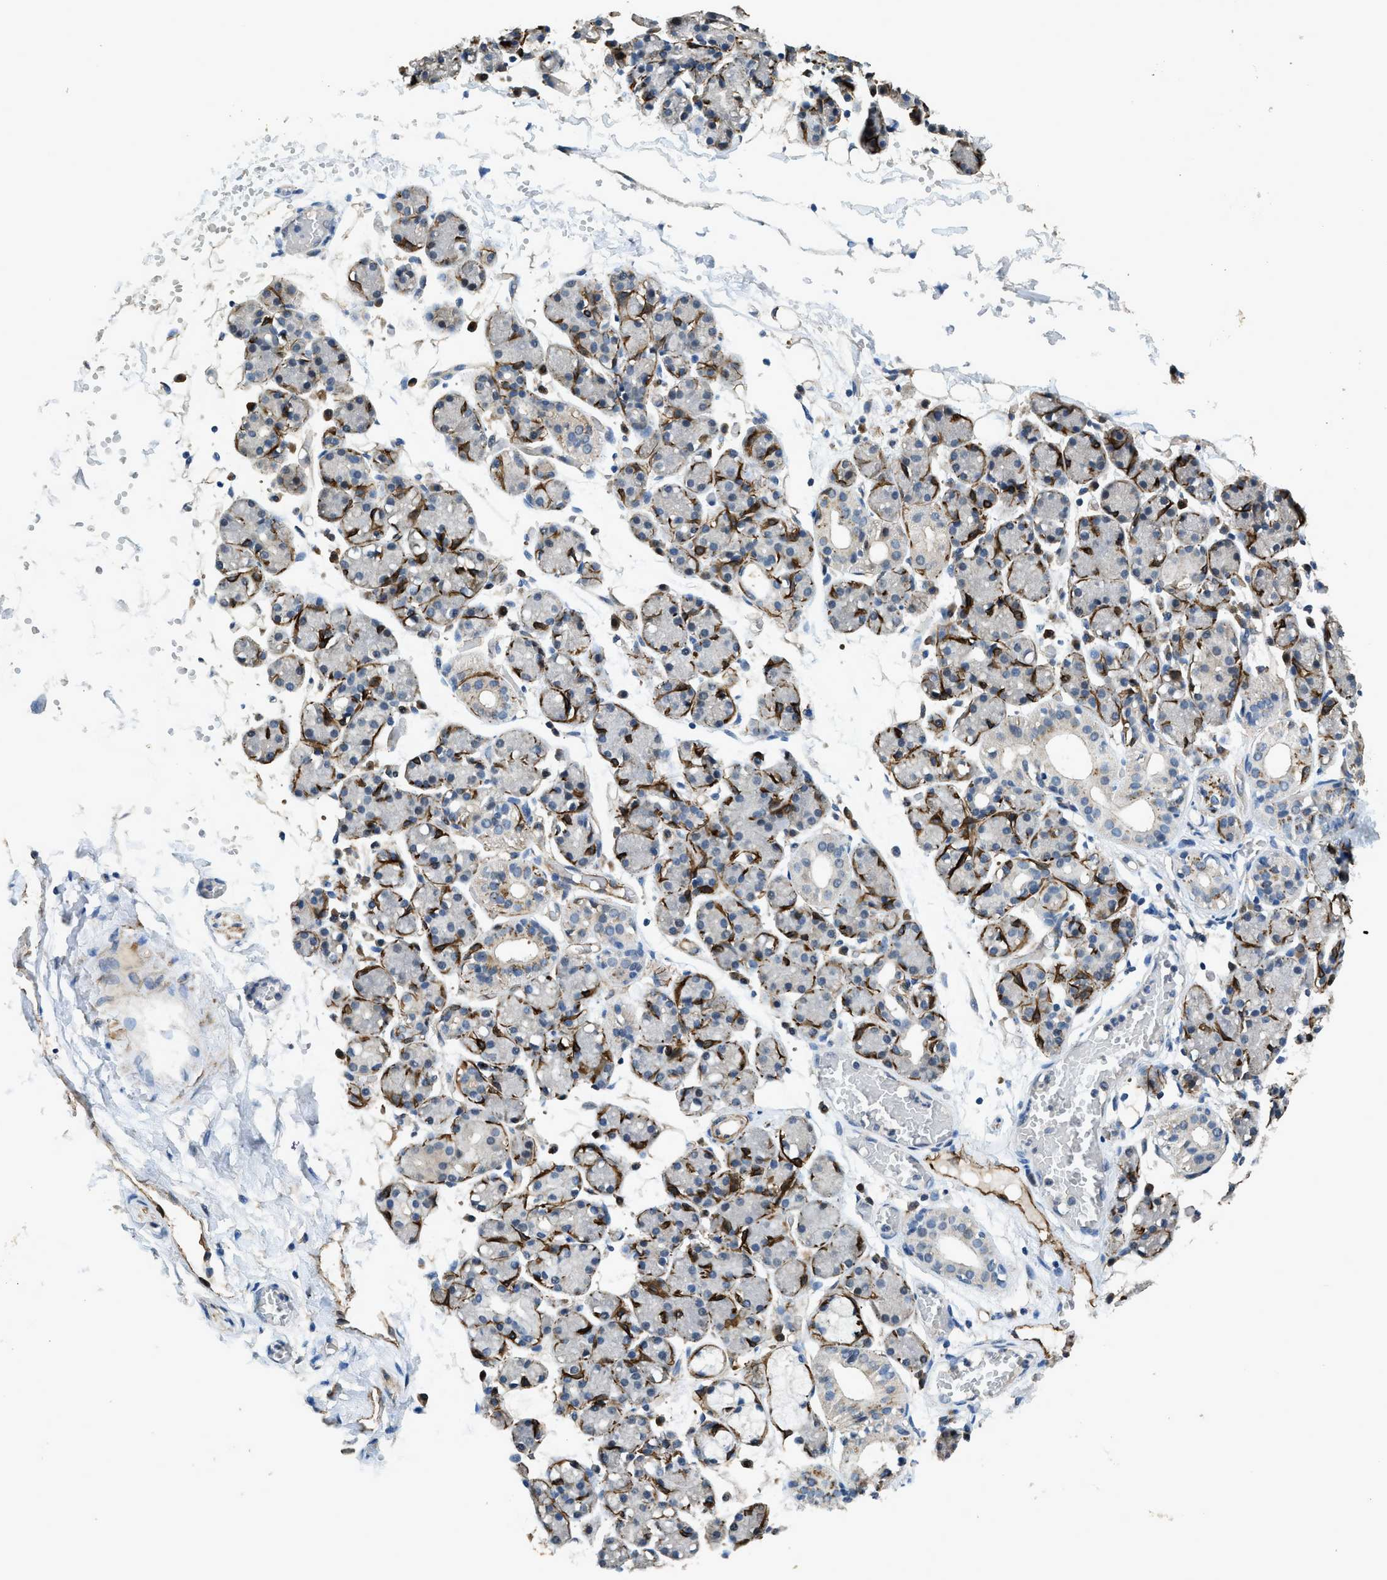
{"staining": {"intensity": "negative", "quantity": "none", "location": "none"}, "tissue": "salivary gland", "cell_type": "Glandular cells", "image_type": "normal", "snomed": [{"axis": "morphology", "description": "Normal tissue, NOS"}, {"axis": "topography", "description": "Salivary gland"}], "caption": "Human salivary gland stained for a protein using immunohistochemistry demonstrates no expression in glandular cells.", "gene": "SYNM", "patient": {"sex": "male", "age": 63}}